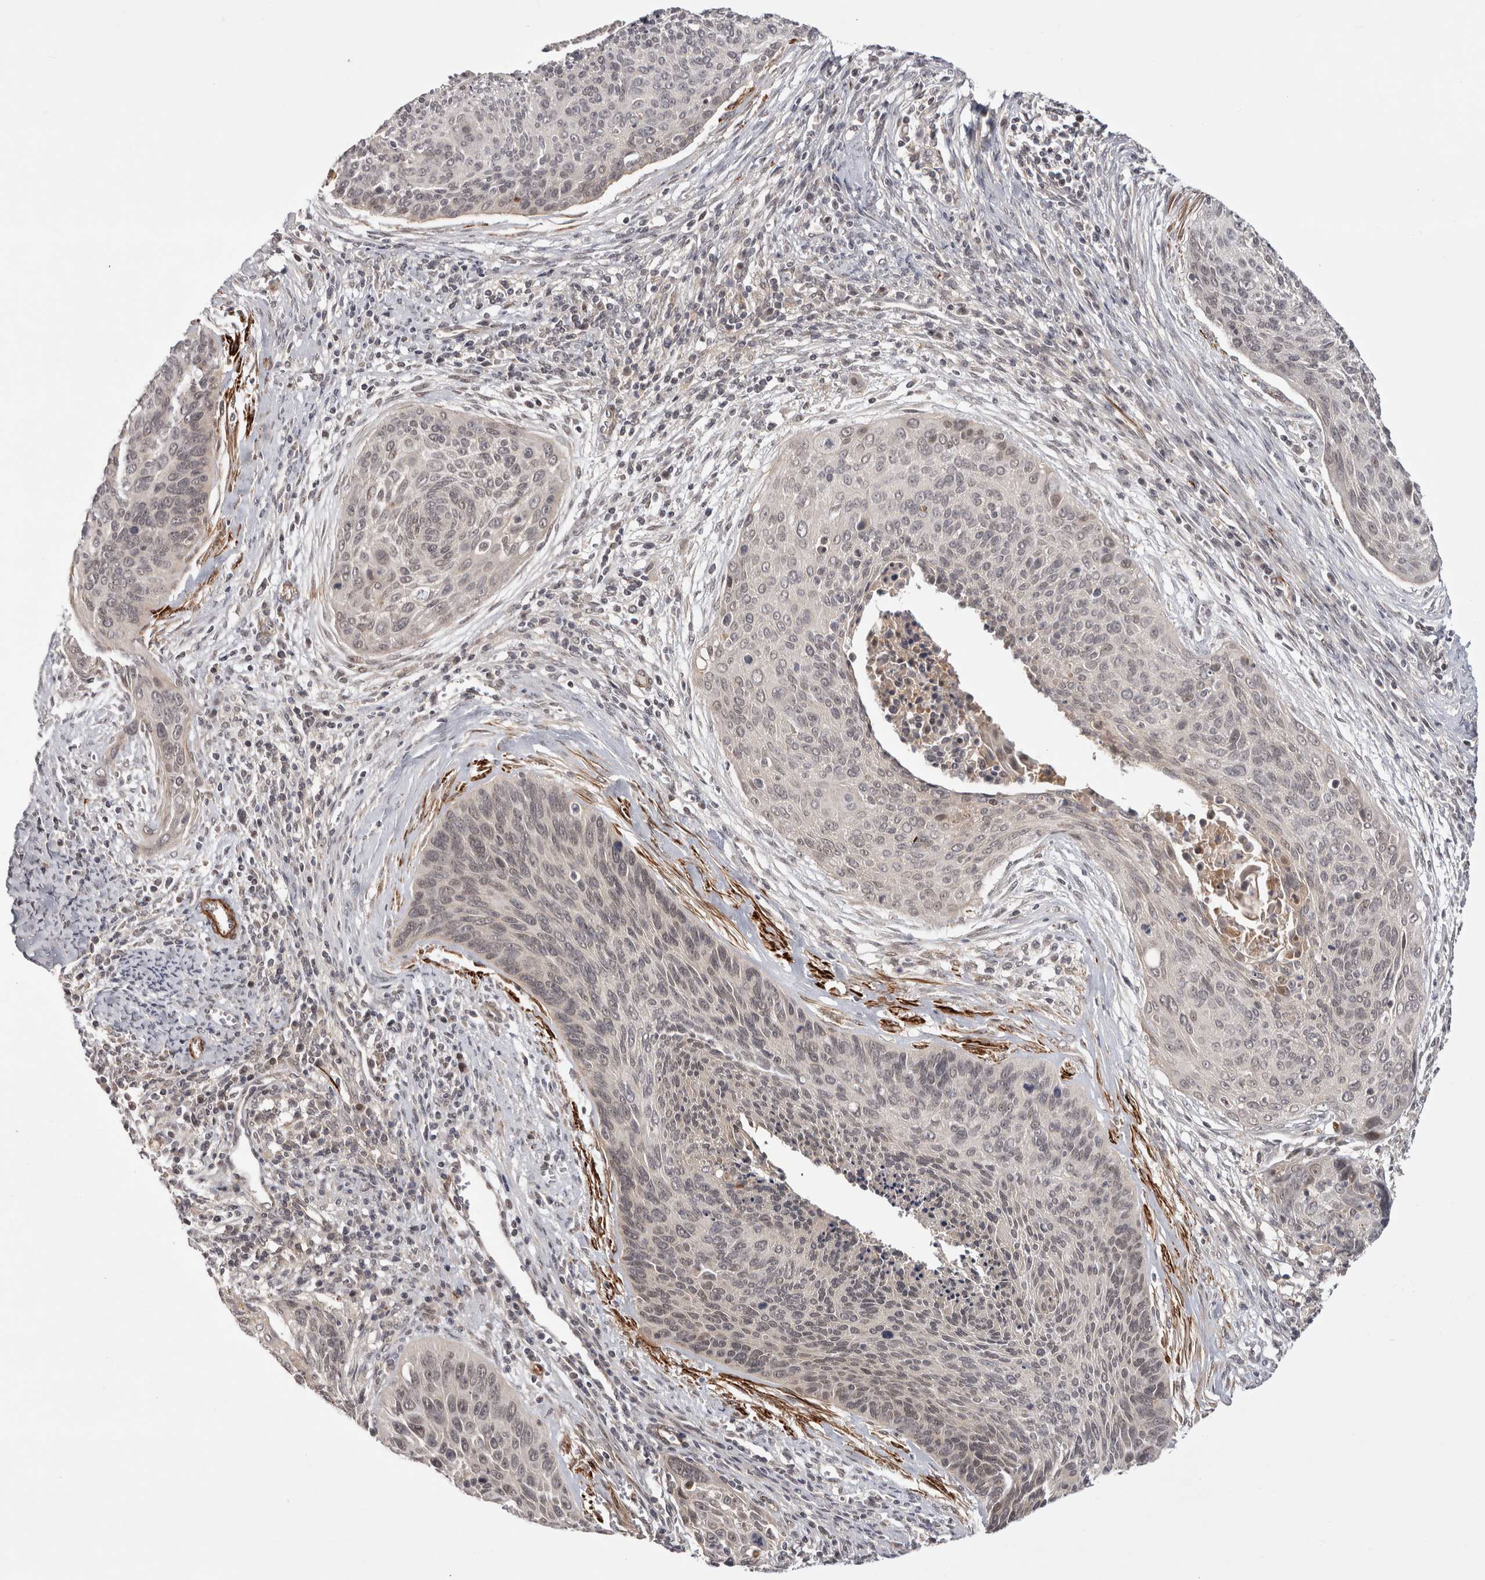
{"staining": {"intensity": "weak", "quantity": "<25%", "location": "nuclear"}, "tissue": "cervical cancer", "cell_type": "Tumor cells", "image_type": "cancer", "snomed": [{"axis": "morphology", "description": "Squamous cell carcinoma, NOS"}, {"axis": "topography", "description": "Cervix"}], "caption": "Tumor cells show no significant protein expression in squamous cell carcinoma (cervical).", "gene": "ZNF318", "patient": {"sex": "female", "age": 55}}